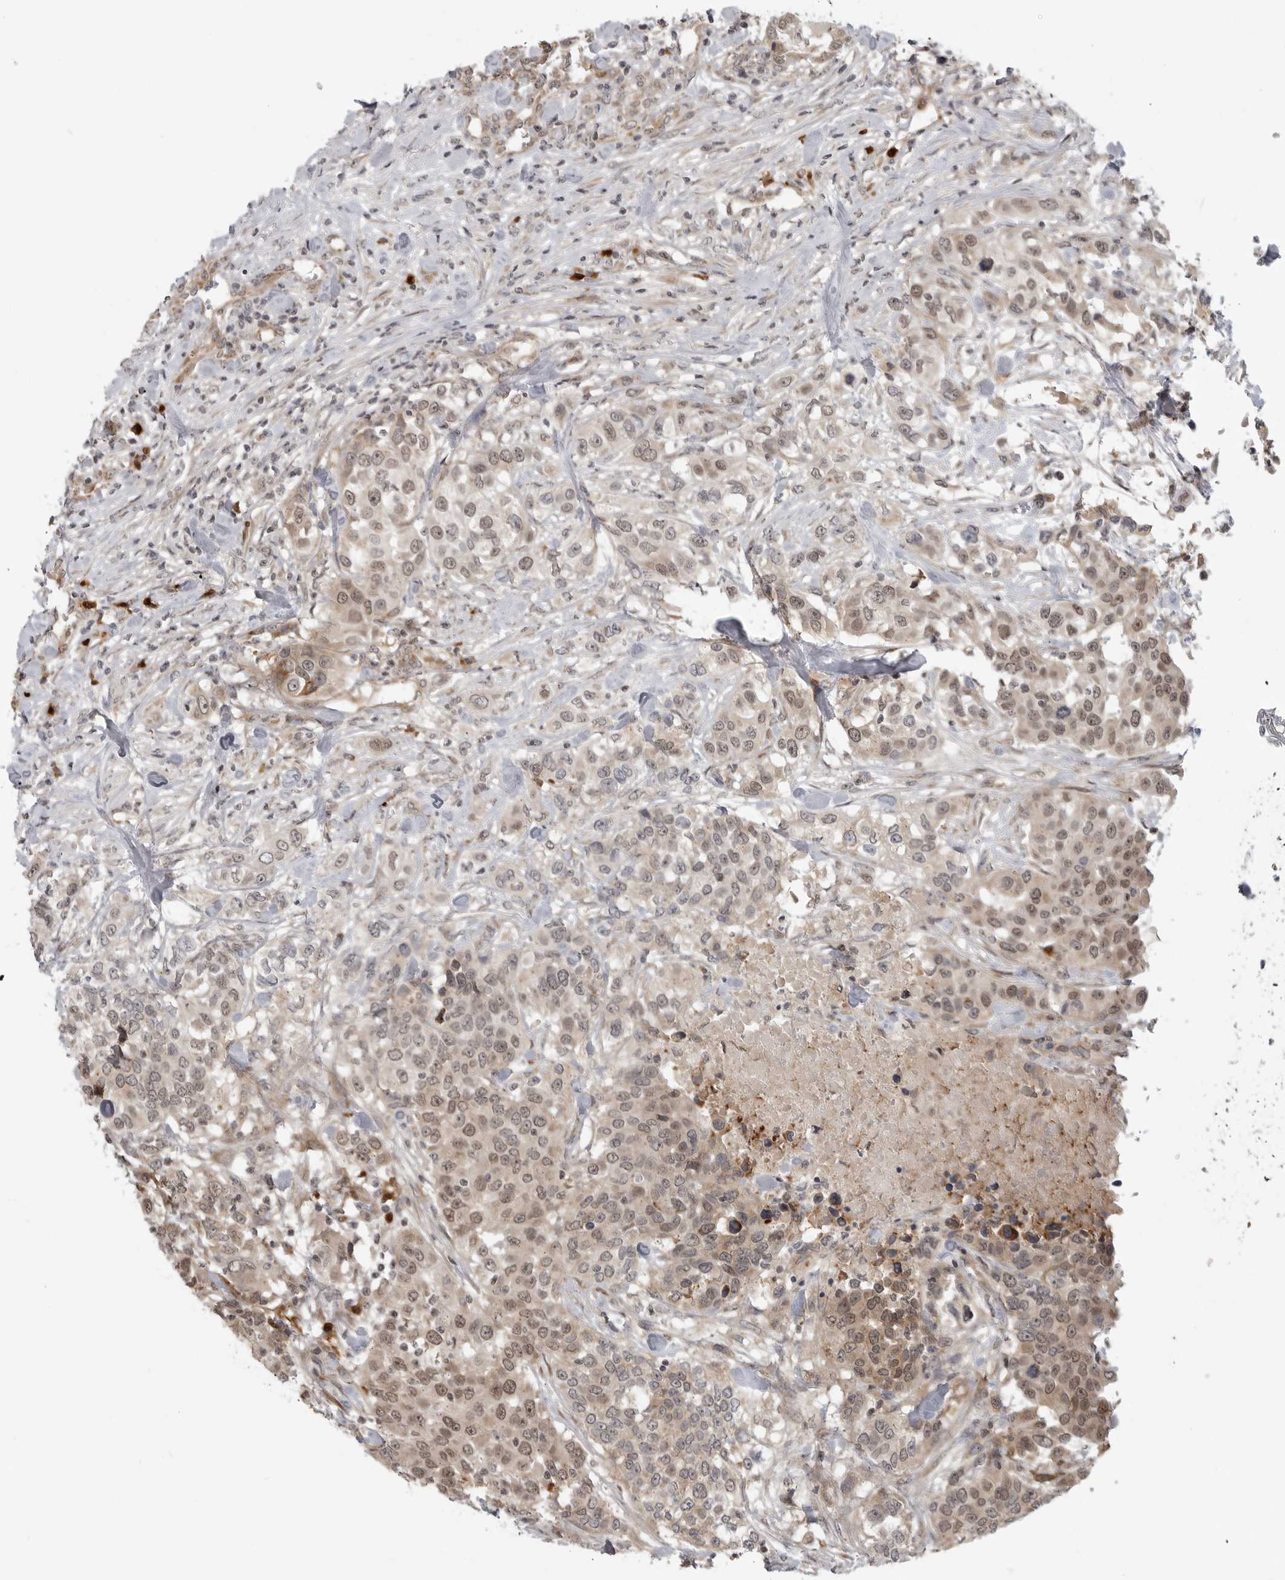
{"staining": {"intensity": "weak", "quantity": ">75%", "location": "cytoplasmic/membranous,nuclear"}, "tissue": "urothelial cancer", "cell_type": "Tumor cells", "image_type": "cancer", "snomed": [{"axis": "morphology", "description": "Urothelial carcinoma, High grade"}, {"axis": "topography", "description": "Urinary bladder"}], "caption": "Immunohistochemical staining of urothelial cancer demonstrates low levels of weak cytoplasmic/membranous and nuclear positivity in approximately >75% of tumor cells.", "gene": "CEP295NL", "patient": {"sex": "female", "age": 80}}